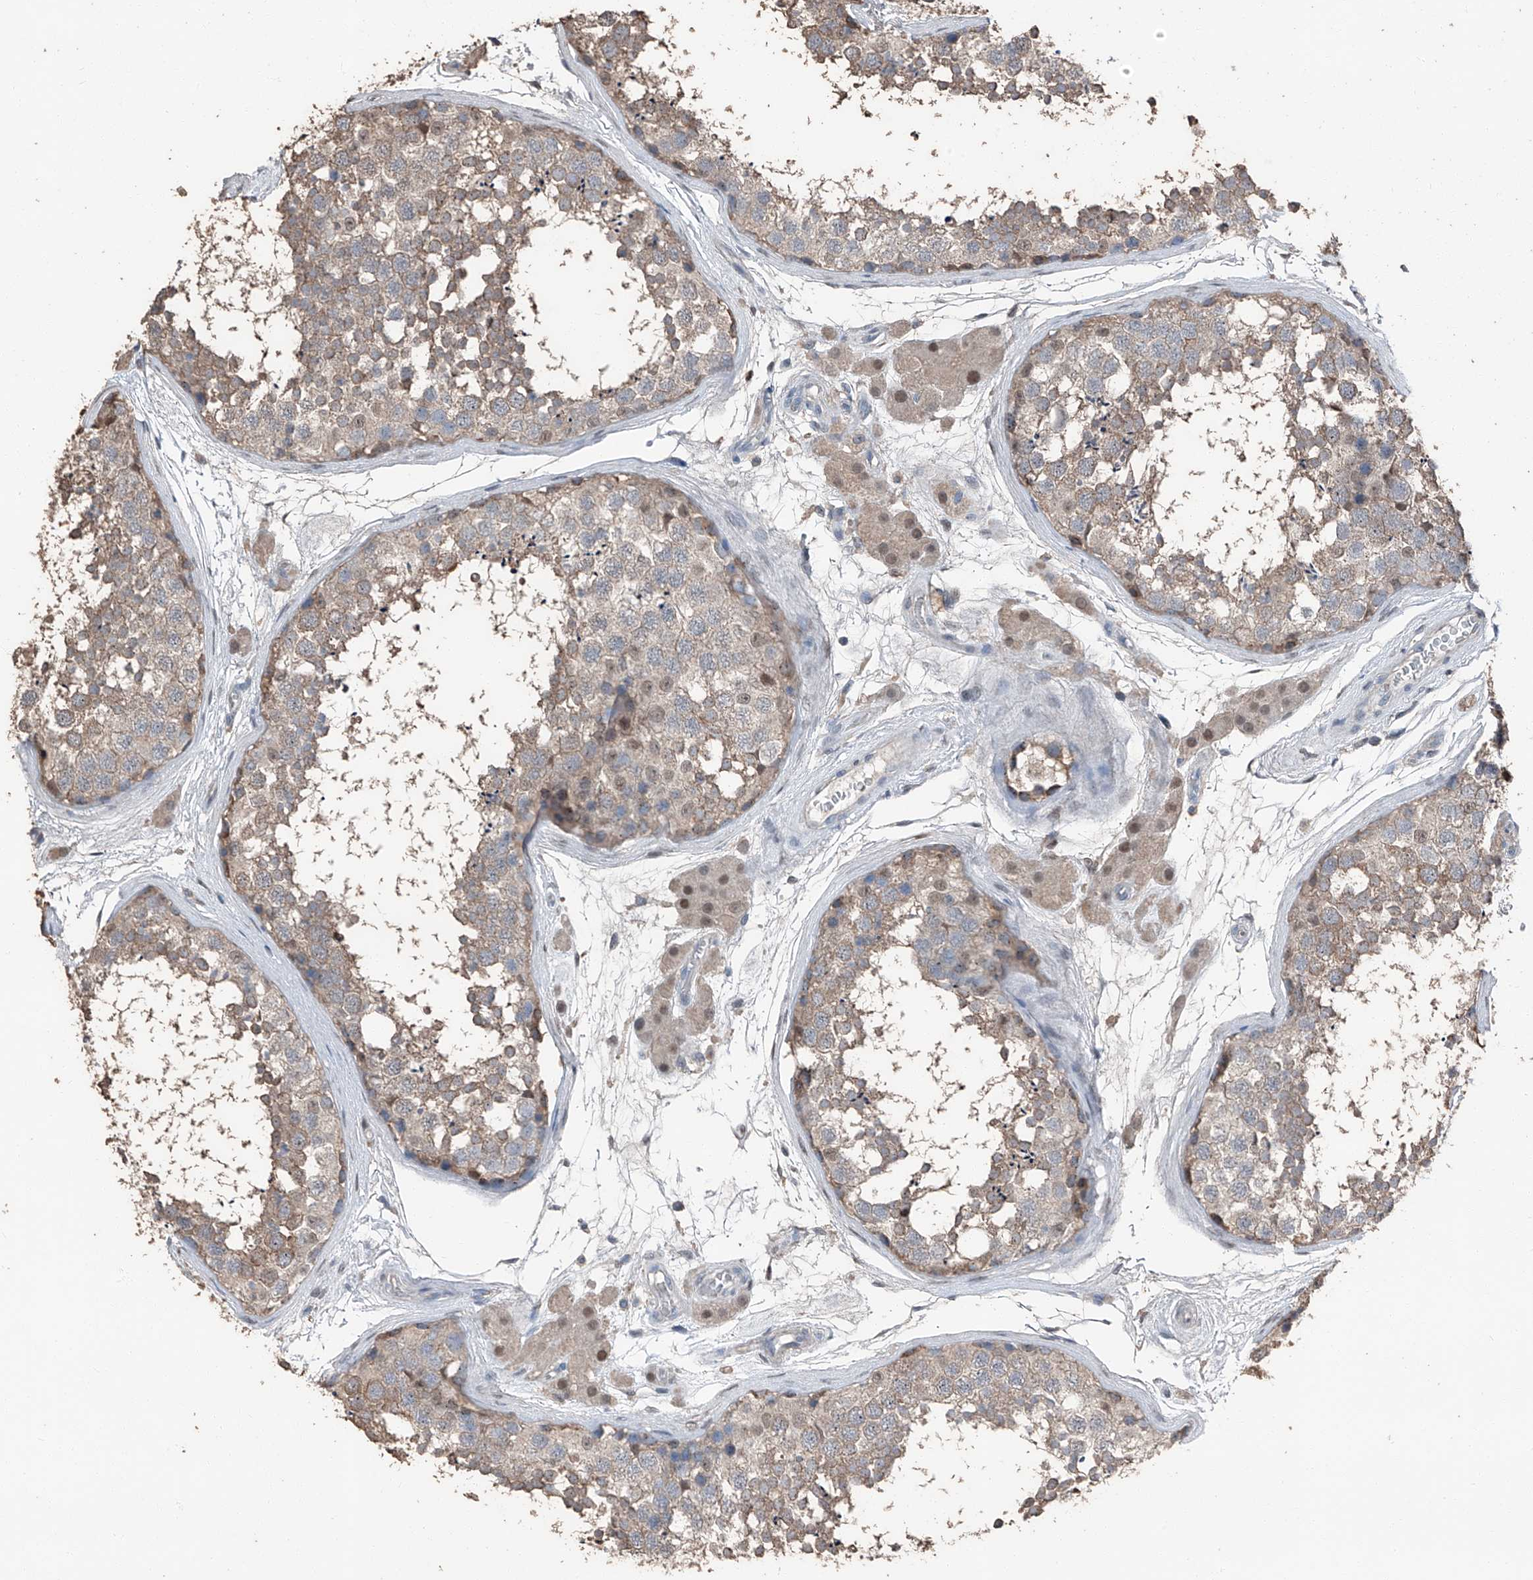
{"staining": {"intensity": "moderate", "quantity": "<25%", "location": "cytoplasmic/membranous"}, "tissue": "testis", "cell_type": "Cells in seminiferous ducts", "image_type": "normal", "snomed": [{"axis": "morphology", "description": "Normal tissue, NOS"}, {"axis": "topography", "description": "Testis"}], "caption": "Protein staining of normal testis demonstrates moderate cytoplasmic/membranous expression in about <25% of cells in seminiferous ducts.", "gene": "MAMLD1", "patient": {"sex": "male", "age": 56}}